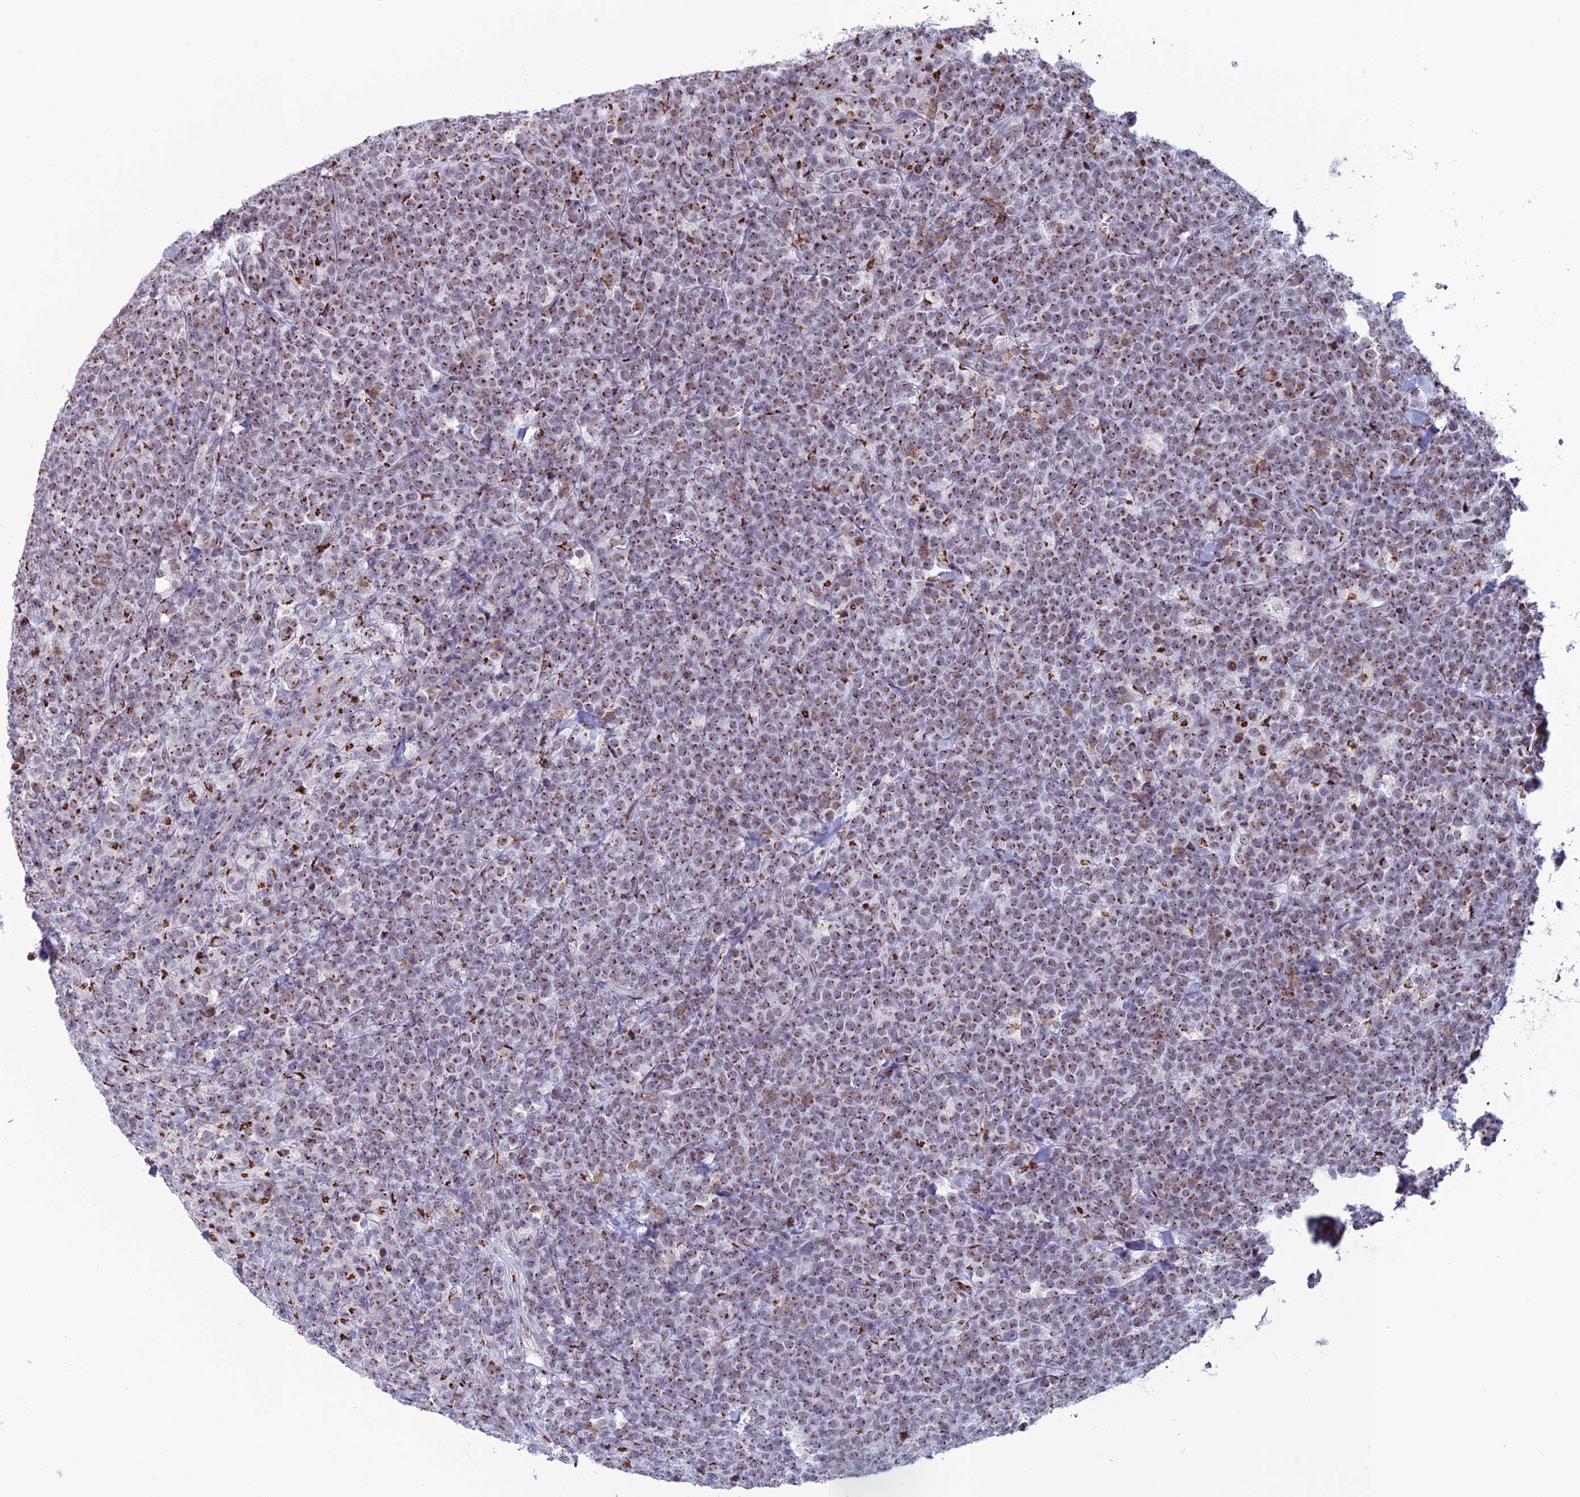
{"staining": {"intensity": "strong", "quantity": "25%-75%", "location": "cytoplasmic/membranous"}, "tissue": "lymphoma", "cell_type": "Tumor cells", "image_type": "cancer", "snomed": [{"axis": "morphology", "description": "Malignant lymphoma, non-Hodgkin's type, High grade"}, {"axis": "topography", "description": "Small intestine"}], "caption": "High-magnification brightfield microscopy of lymphoma stained with DAB (brown) and counterstained with hematoxylin (blue). tumor cells exhibit strong cytoplasmic/membranous staining is seen in about25%-75% of cells.", "gene": "PLEKHA4", "patient": {"sex": "male", "age": 8}}